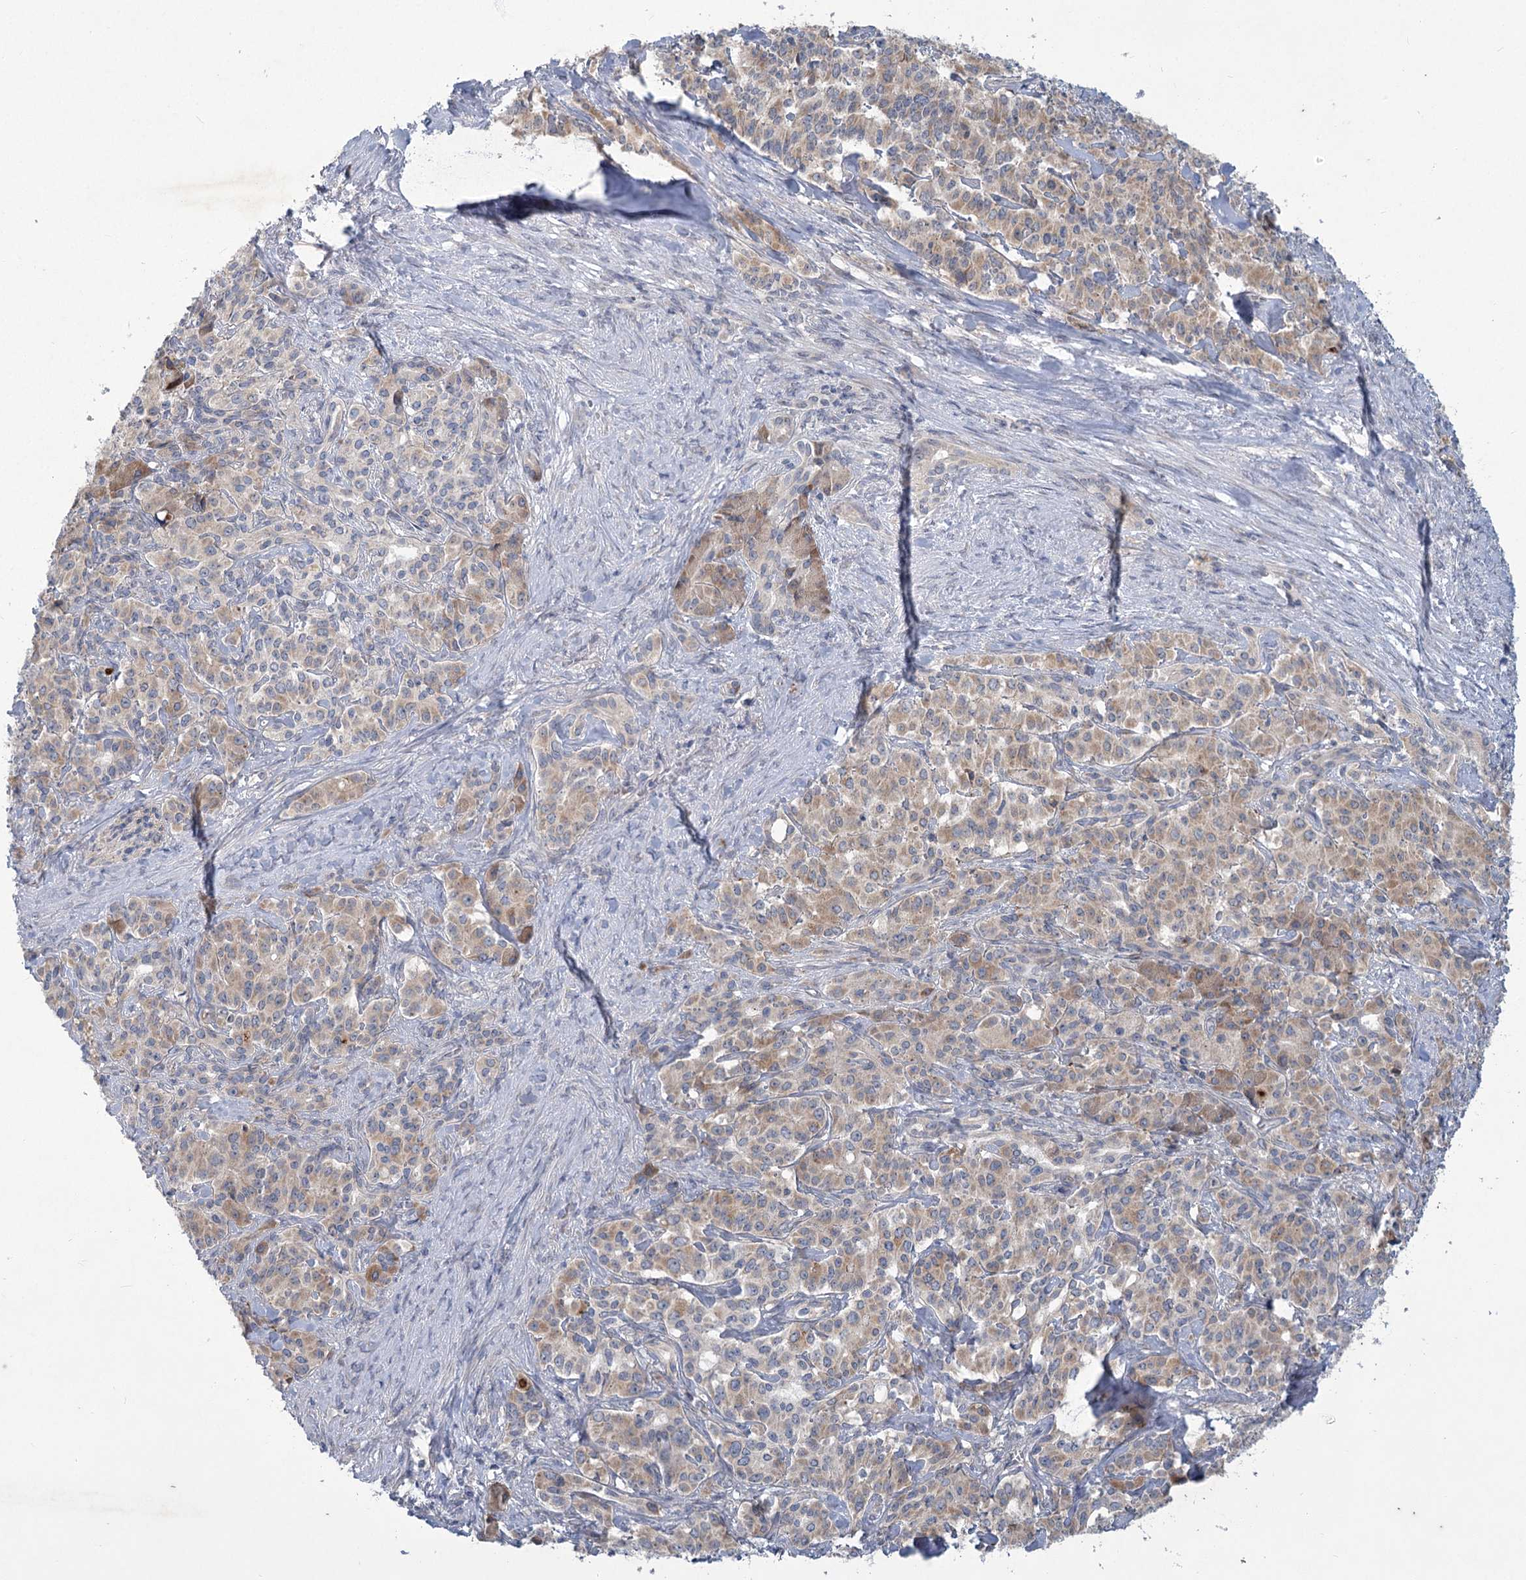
{"staining": {"intensity": "moderate", "quantity": "<25%", "location": "cytoplasmic/membranous"}, "tissue": "pancreatic cancer", "cell_type": "Tumor cells", "image_type": "cancer", "snomed": [{"axis": "morphology", "description": "Adenocarcinoma, NOS"}, {"axis": "topography", "description": "Pancreas"}], "caption": "This photomicrograph exhibits immunohistochemistry (IHC) staining of pancreatic adenocarcinoma, with low moderate cytoplasmic/membranous expression in approximately <25% of tumor cells.", "gene": "PLA2G12A", "patient": {"sex": "female", "age": 74}}